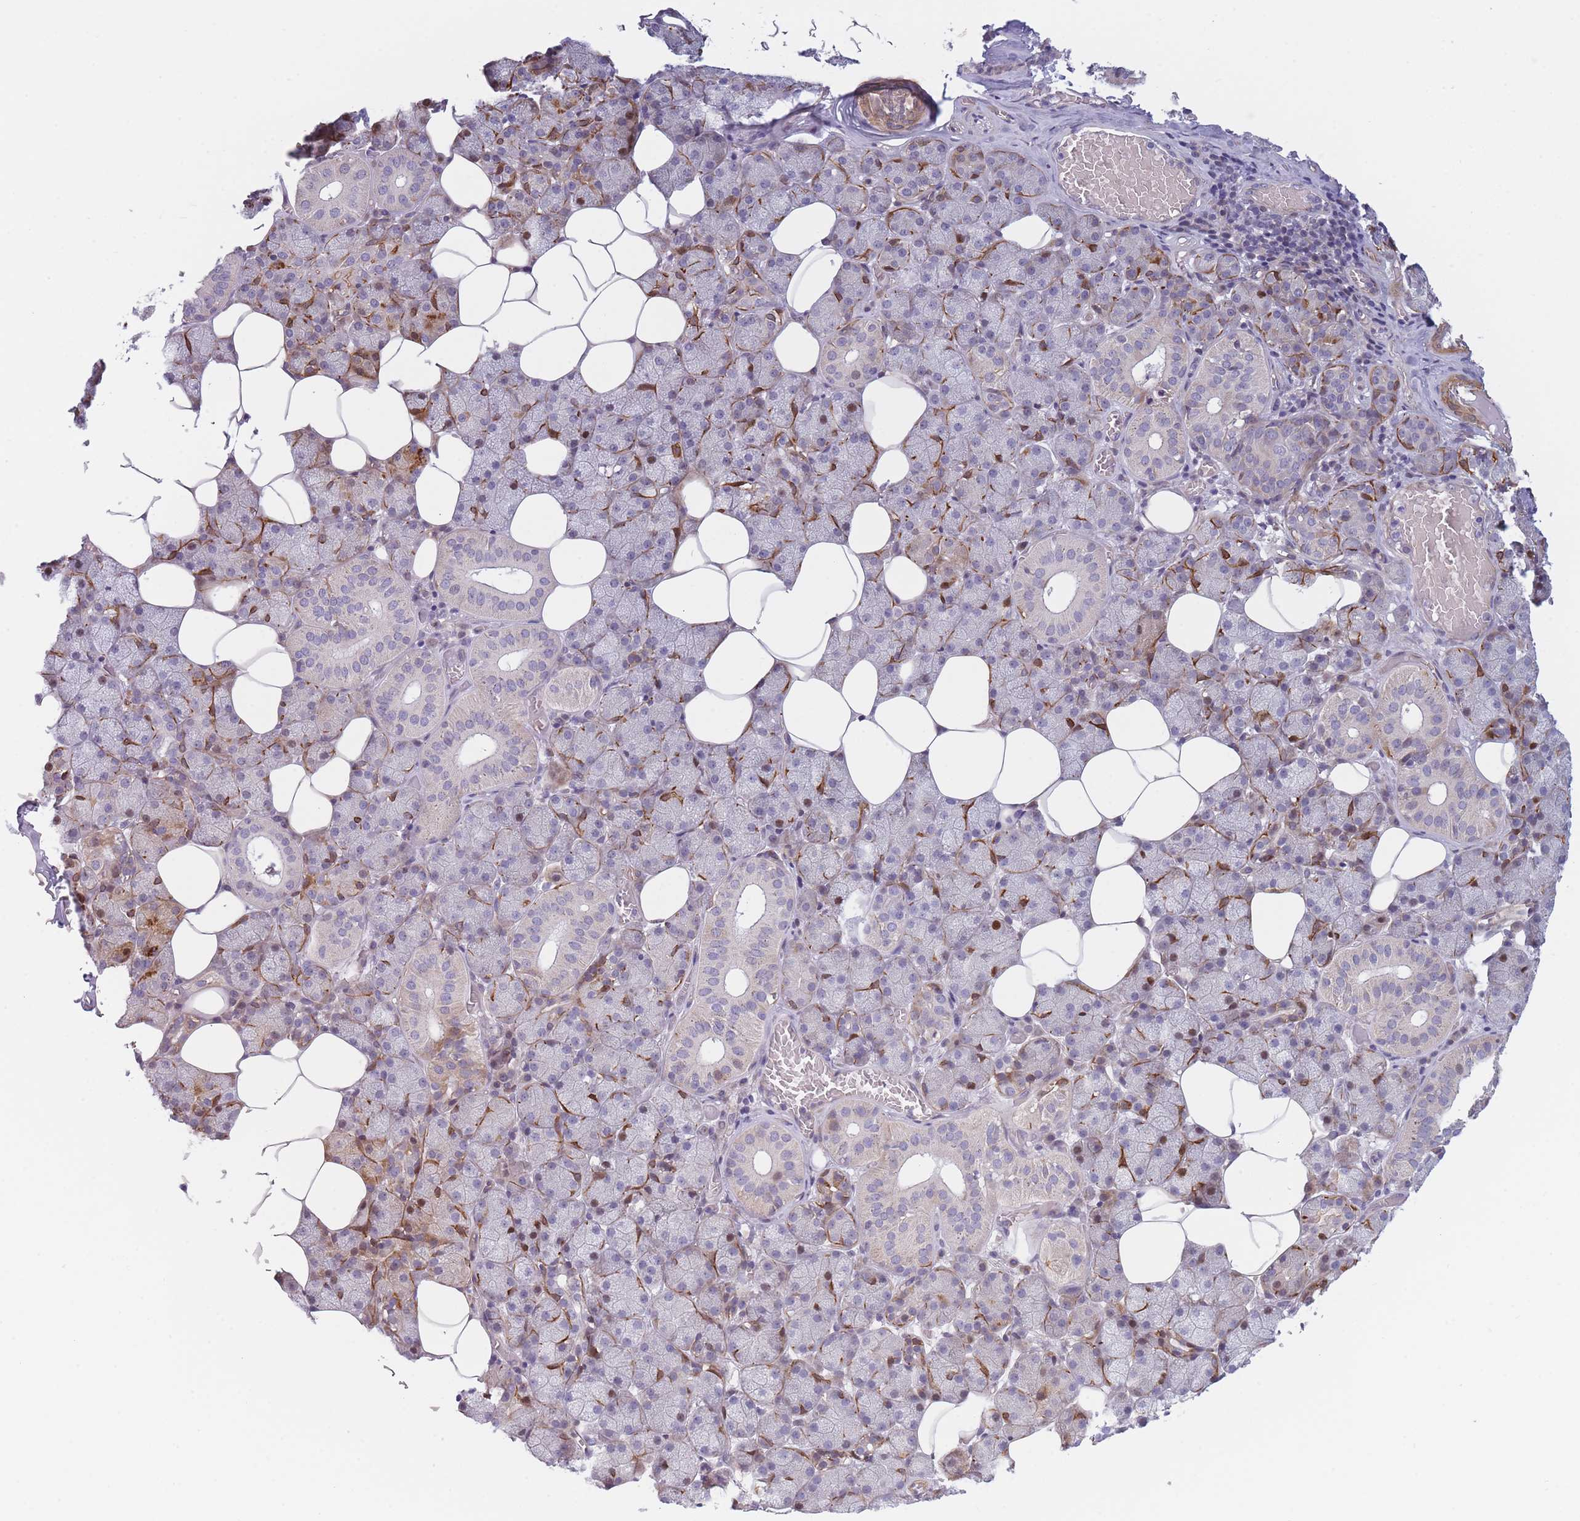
{"staining": {"intensity": "negative", "quantity": "none", "location": "none"}, "tissue": "salivary gland", "cell_type": "Glandular cells", "image_type": "normal", "snomed": [{"axis": "morphology", "description": "Normal tissue, NOS"}, {"axis": "topography", "description": "Salivary gland"}], "caption": "Immunohistochemistry (IHC) of unremarkable human salivary gland reveals no positivity in glandular cells.", "gene": "SLC7A6", "patient": {"sex": "female", "age": 33}}